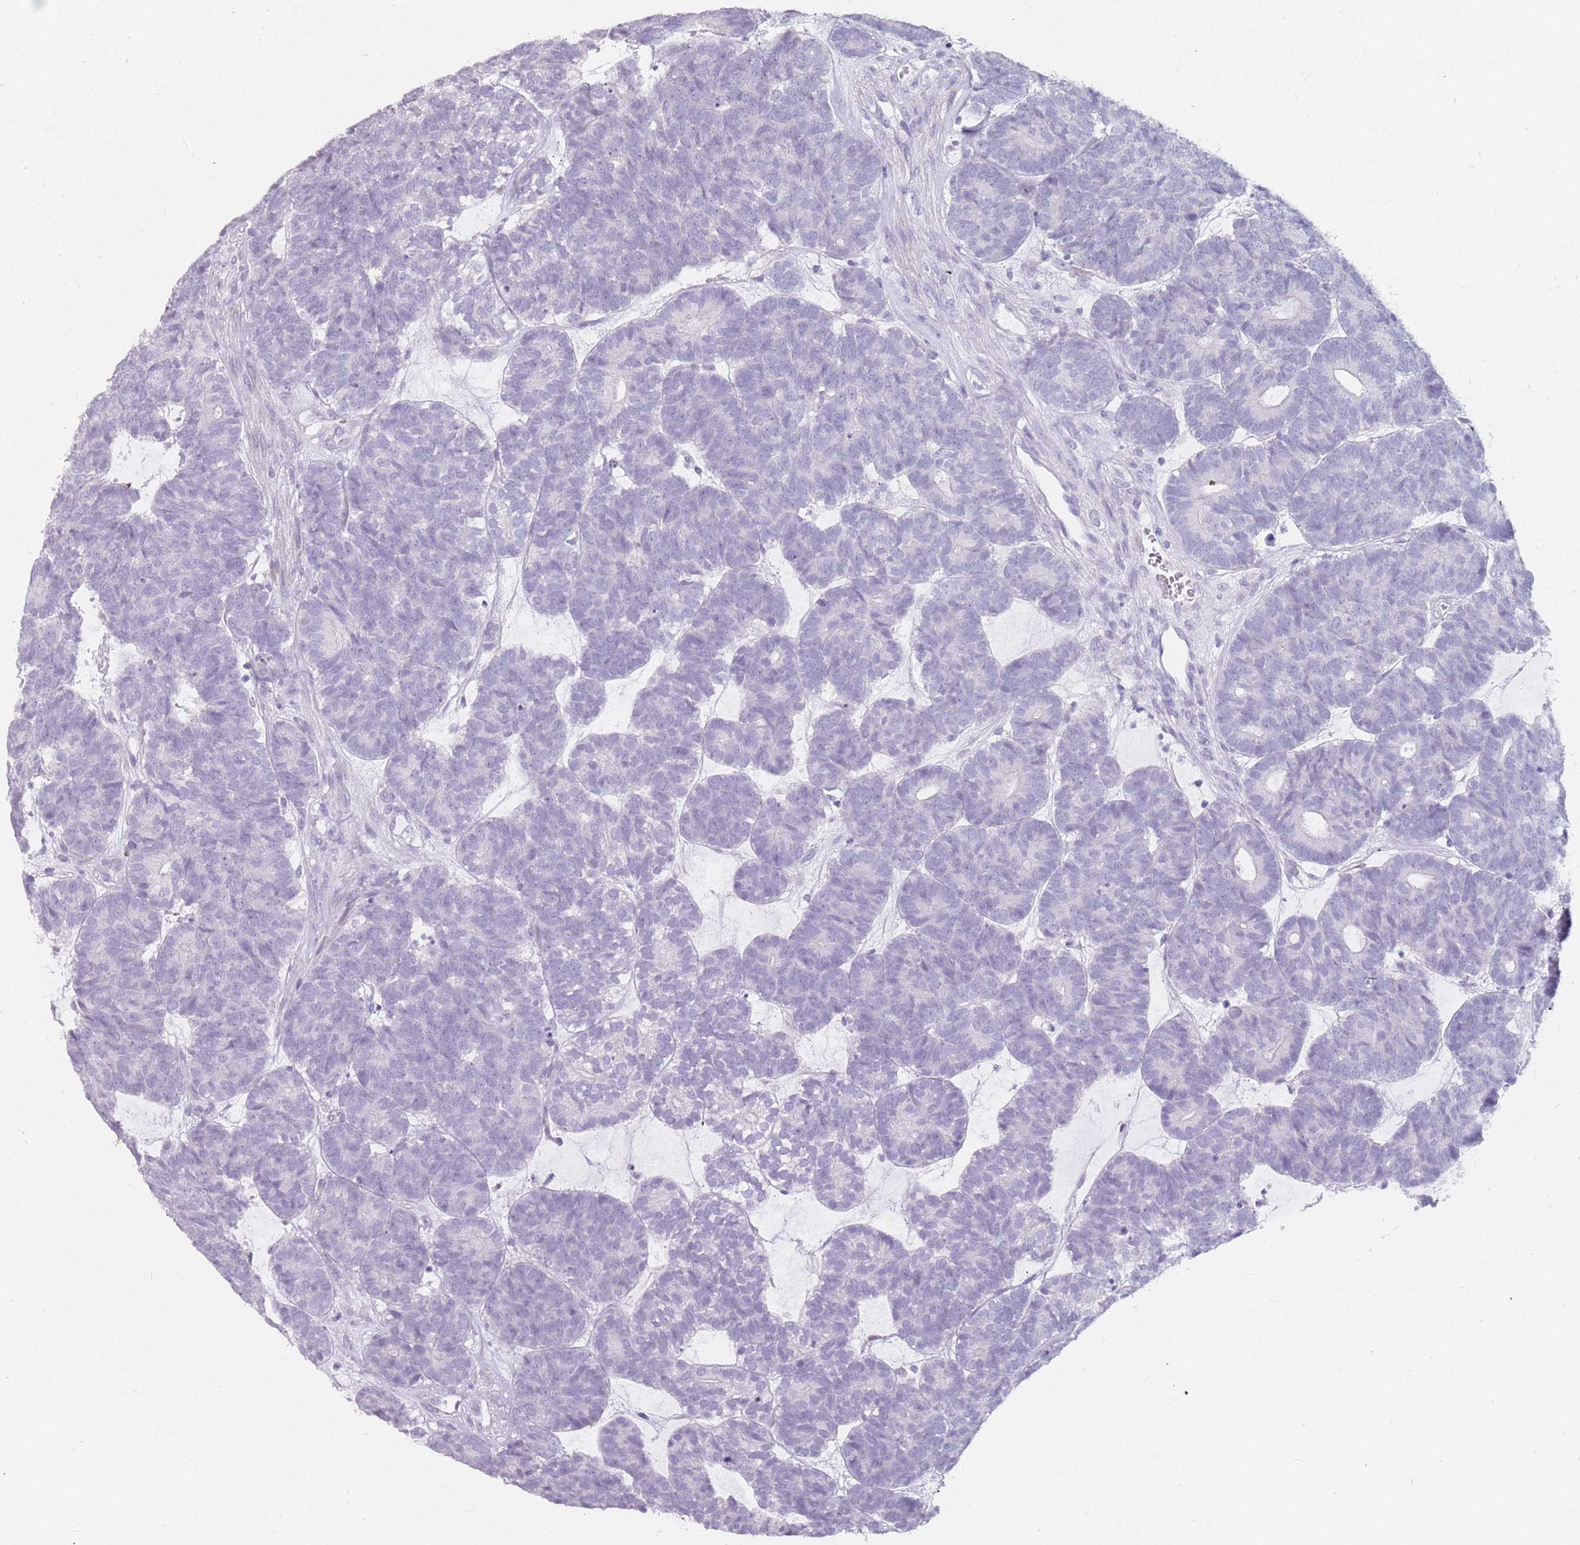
{"staining": {"intensity": "negative", "quantity": "none", "location": "none"}, "tissue": "head and neck cancer", "cell_type": "Tumor cells", "image_type": "cancer", "snomed": [{"axis": "morphology", "description": "Adenocarcinoma, NOS"}, {"axis": "topography", "description": "Head-Neck"}], "caption": "Photomicrograph shows no significant protein positivity in tumor cells of head and neck adenocarcinoma.", "gene": "DDX4", "patient": {"sex": "female", "age": 81}}